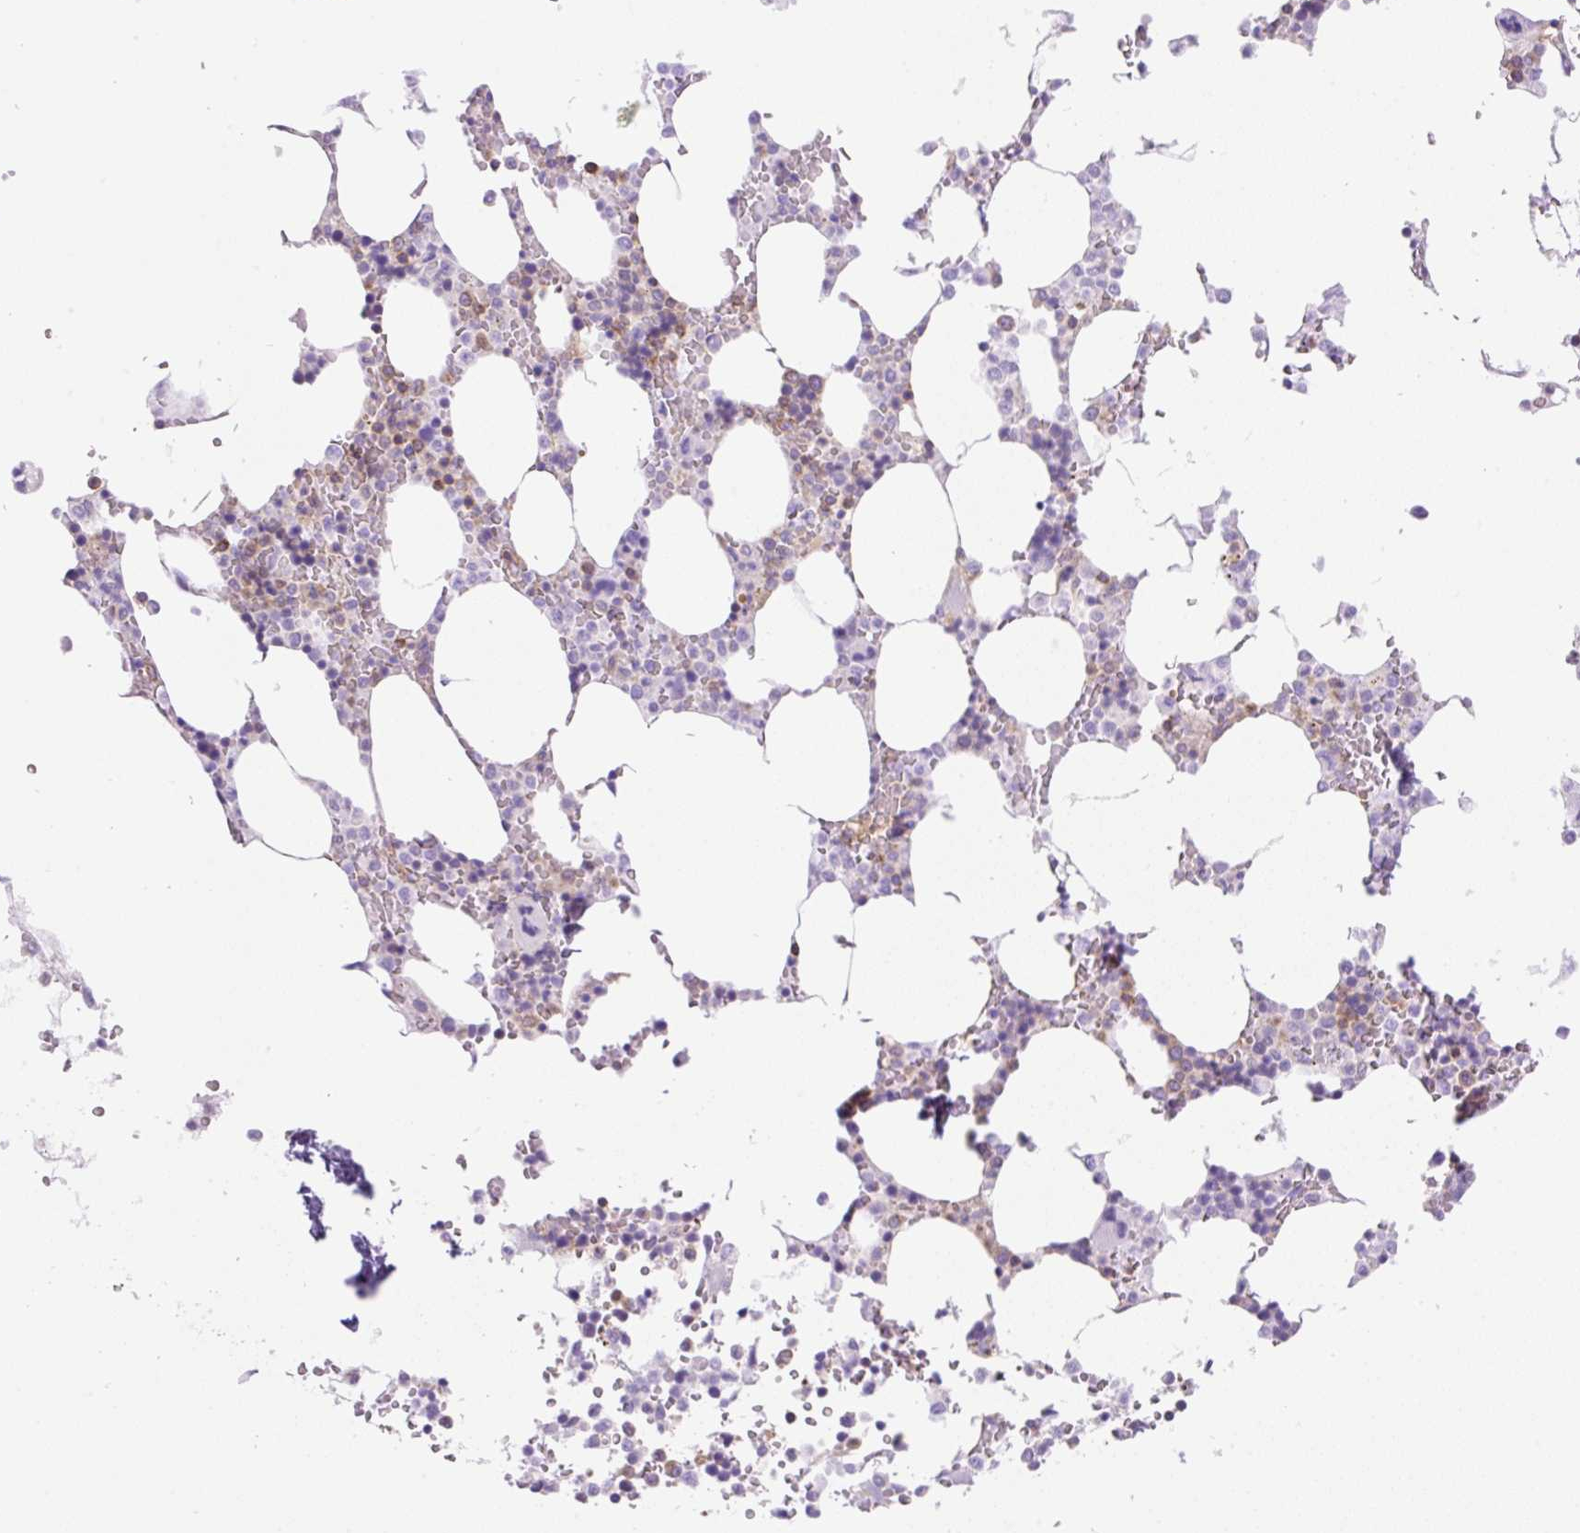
{"staining": {"intensity": "weak", "quantity": "<25%", "location": "cytoplasmic/membranous"}, "tissue": "bone marrow", "cell_type": "Hematopoietic cells", "image_type": "normal", "snomed": [{"axis": "morphology", "description": "Normal tissue, NOS"}, {"axis": "topography", "description": "Bone marrow"}], "caption": "IHC image of normal bone marrow stained for a protein (brown), which displays no positivity in hematopoietic cells.", "gene": "DNM2", "patient": {"sex": "male", "age": 64}}